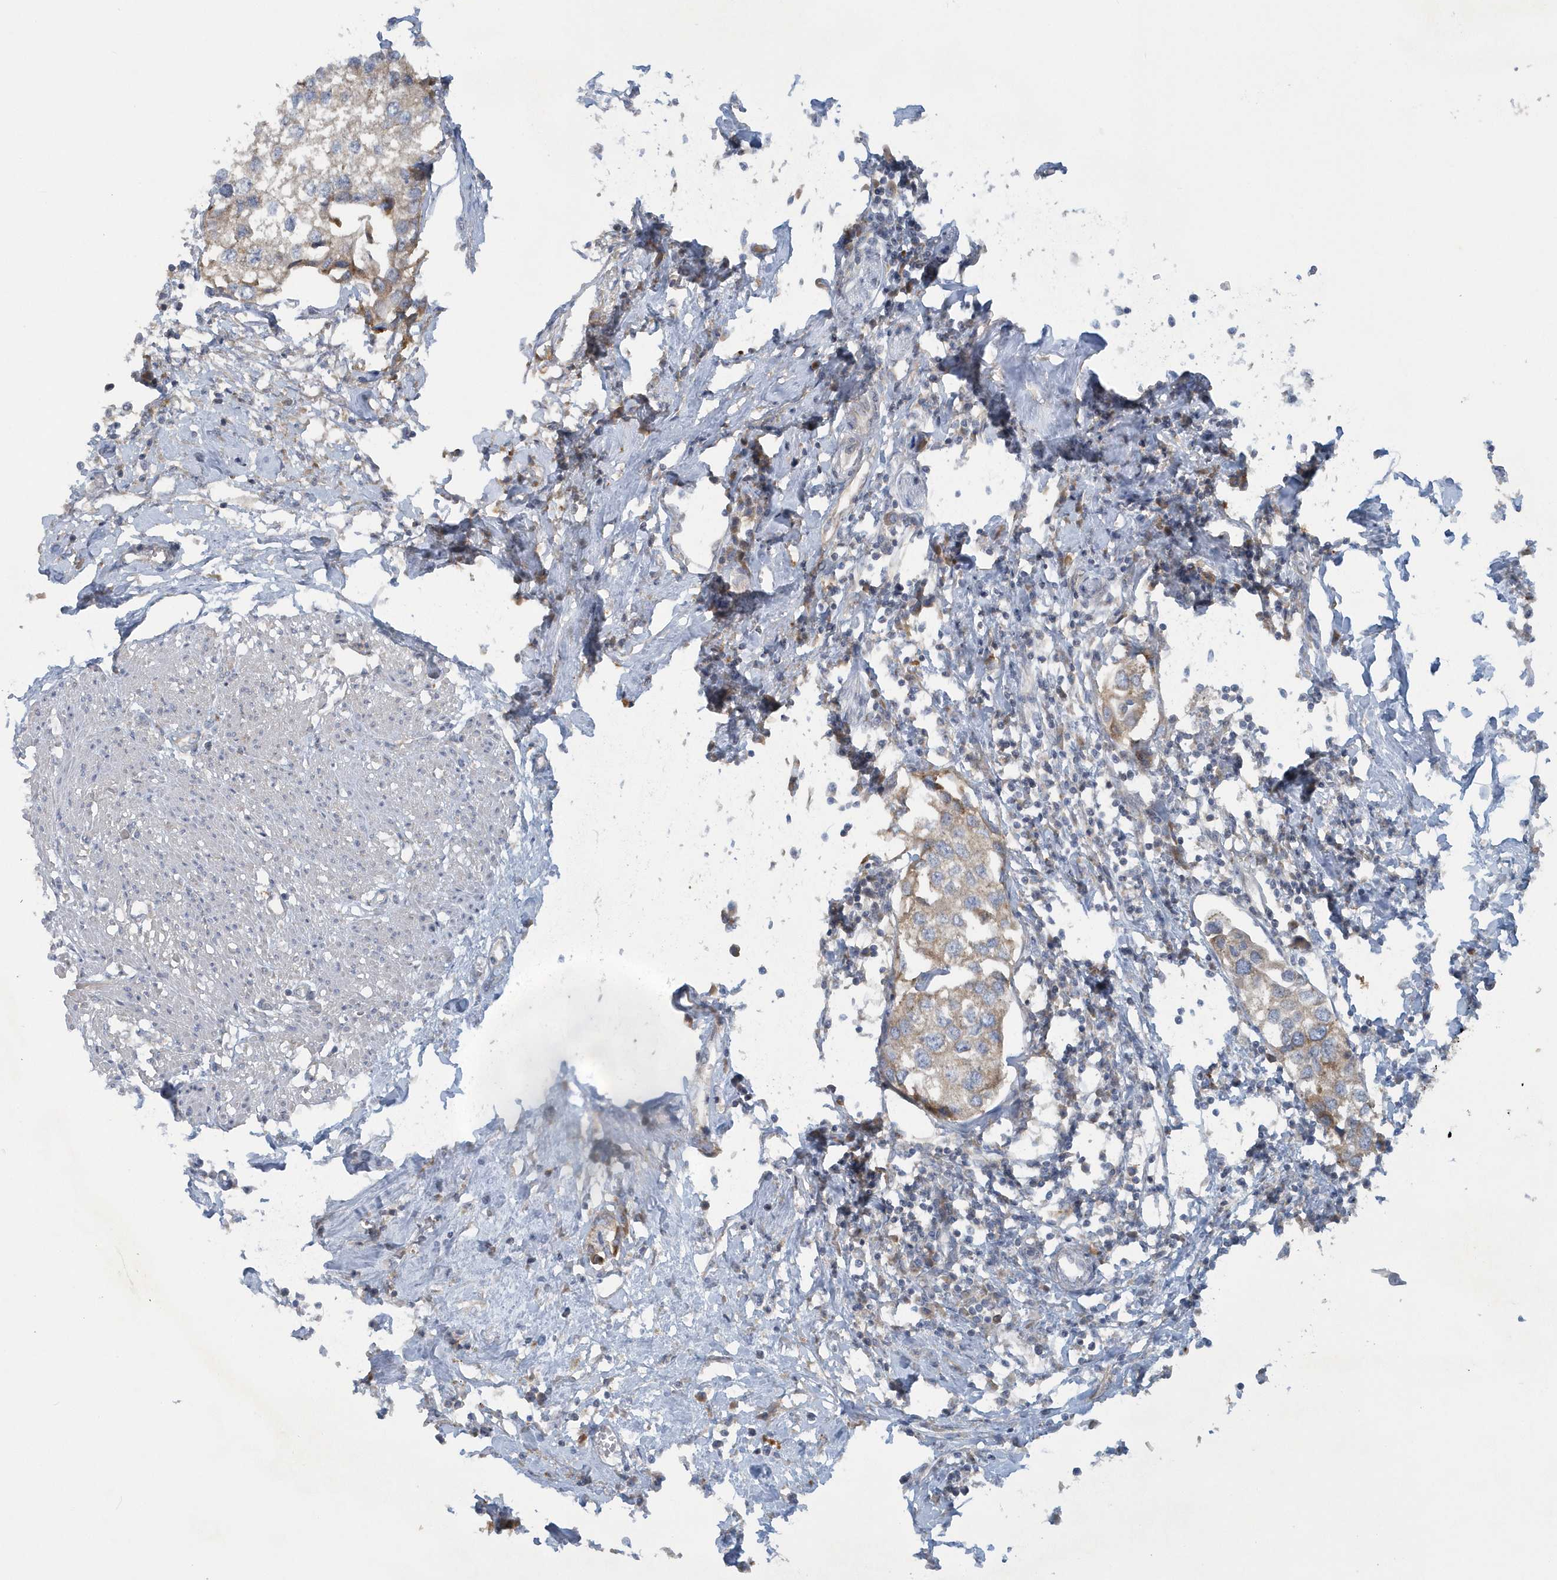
{"staining": {"intensity": "weak", "quantity": "<25%", "location": "cytoplasmic/membranous"}, "tissue": "urothelial cancer", "cell_type": "Tumor cells", "image_type": "cancer", "snomed": [{"axis": "morphology", "description": "Urothelial carcinoma, High grade"}, {"axis": "topography", "description": "Urinary bladder"}], "caption": "Human urothelial cancer stained for a protein using IHC reveals no positivity in tumor cells.", "gene": "CNOT10", "patient": {"sex": "male", "age": 64}}